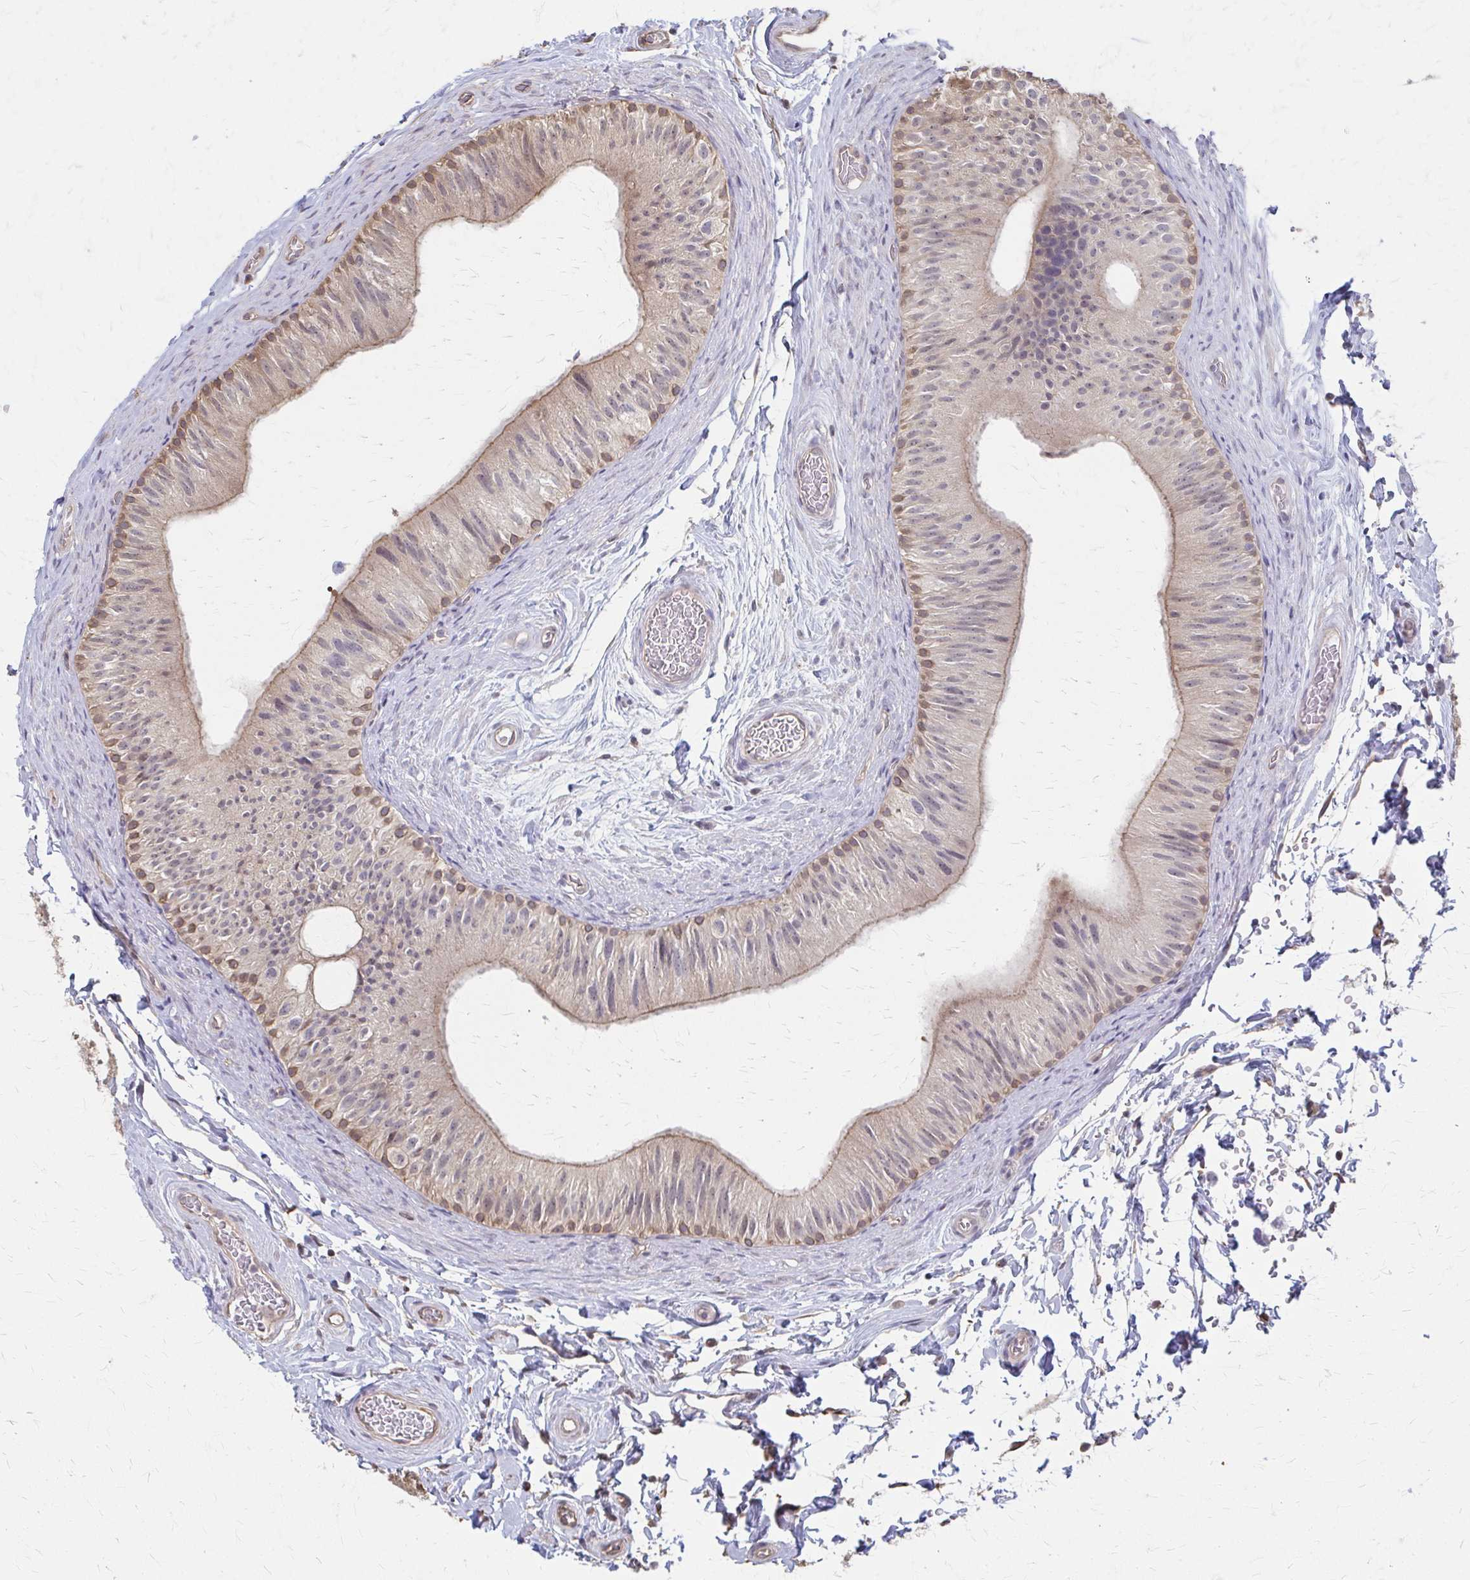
{"staining": {"intensity": "weak", "quantity": "<25%", "location": "cytoplasmic/membranous"}, "tissue": "epididymis", "cell_type": "Glandular cells", "image_type": "normal", "snomed": [{"axis": "morphology", "description": "Normal tissue, NOS"}, {"axis": "topography", "description": "Epididymis, spermatic cord, NOS"}, {"axis": "topography", "description": "Epididymis"}], "caption": "Immunohistochemistry of benign human epididymis displays no staining in glandular cells. The staining is performed using DAB brown chromogen with nuclei counter-stained in using hematoxylin.", "gene": "RABGAP1L", "patient": {"sex": "male", "age": 31}}